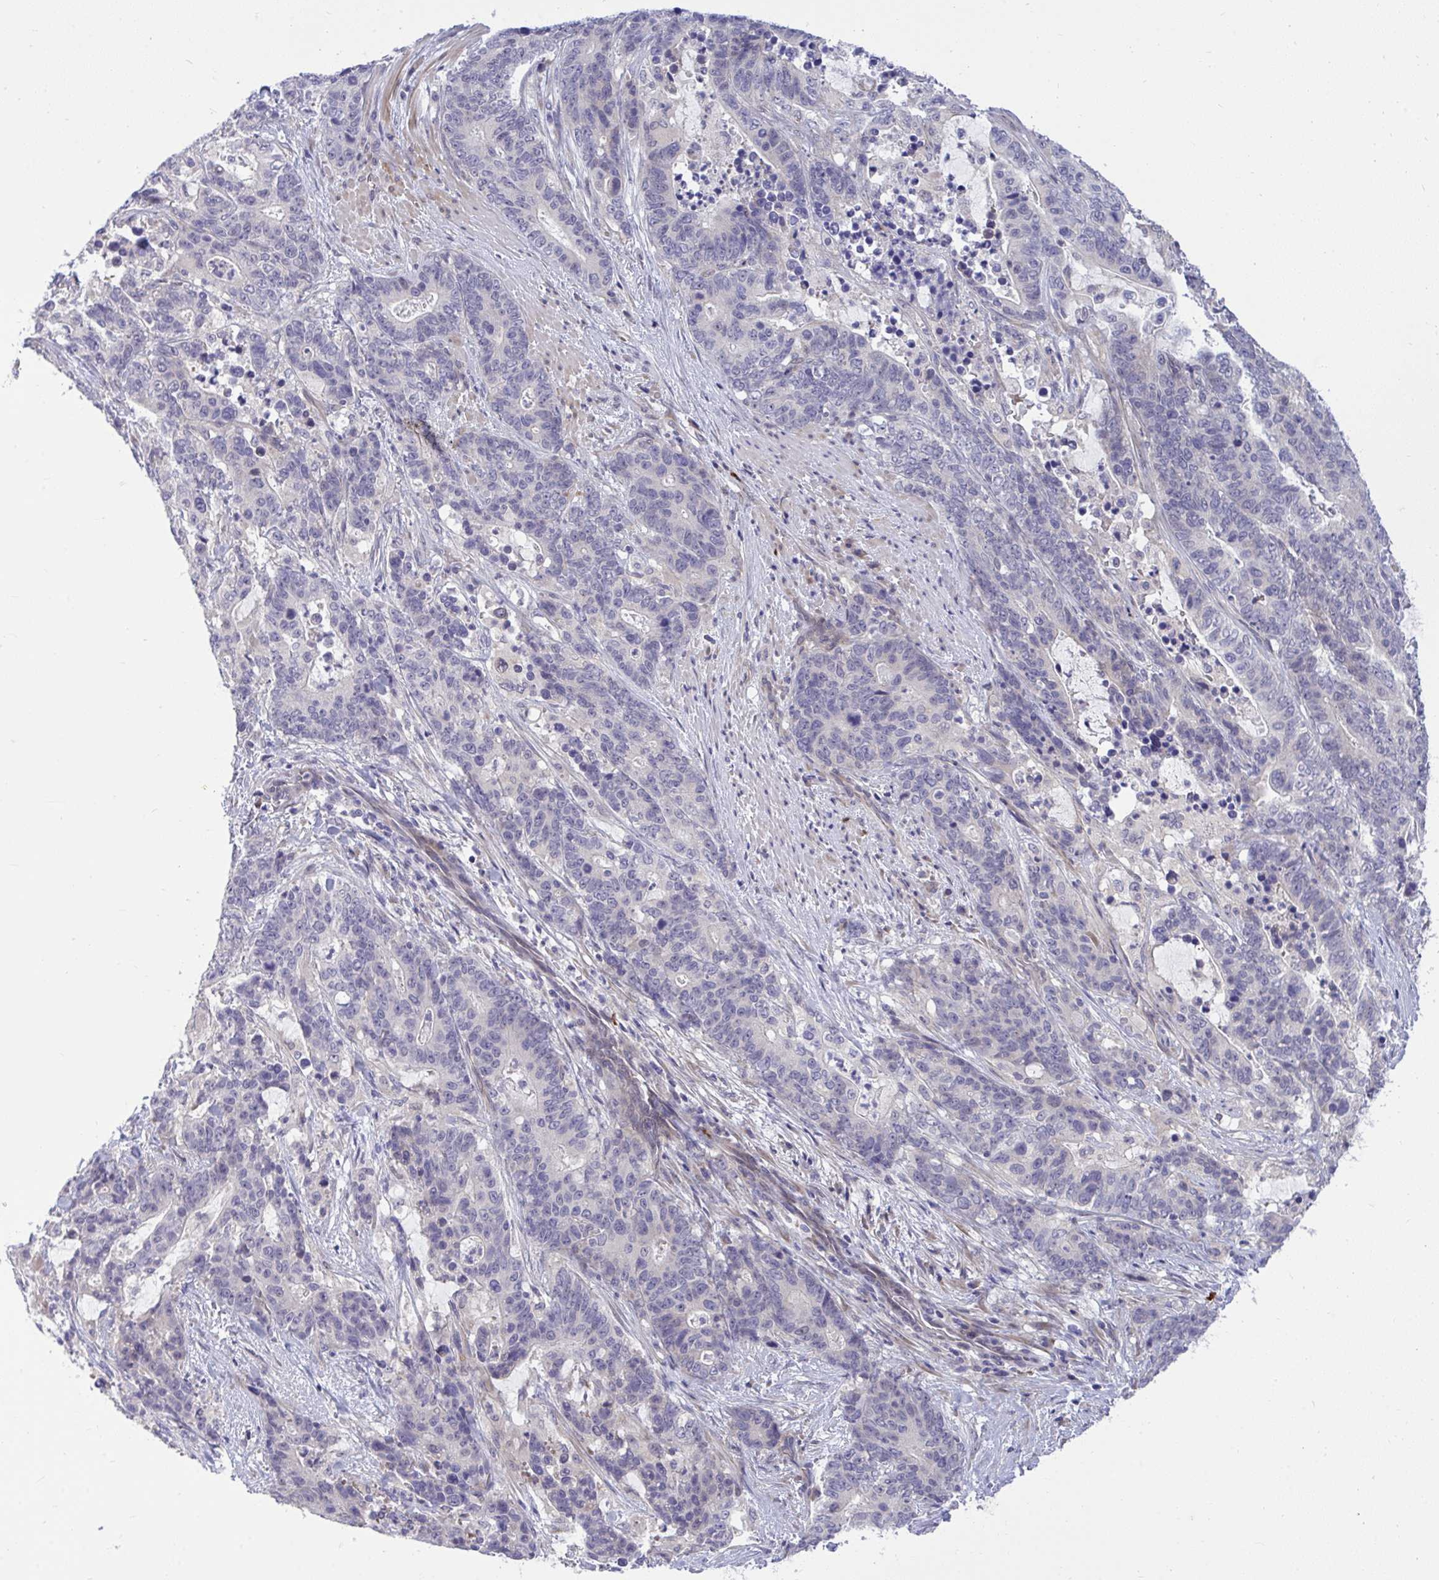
{"staining": {"intensity": "negative", "quantity": "none", "location": "none"}, "tissue": "stomach cancer", "cell_type": "Tumor cells", "image_type": "cancer", "snomed": [{"axis": "morphology", "description": "Normal tissue, NOS"}, {"axis": "morphology", "description": "Adenocarcinoma, NOS"}, {"axis": "topography", "description": "Stomach"}], "caption": "High magnification brightfield microscopy of adenocarcinoma (stomach) stained with DAB (3,3'-diaminobenzidine) (brown) and counterstained with hematoxylin (blue): tumor cells show no significant expression.", "gene": "HMBOX1", "patient": {"sex": "female", "age": 64}}